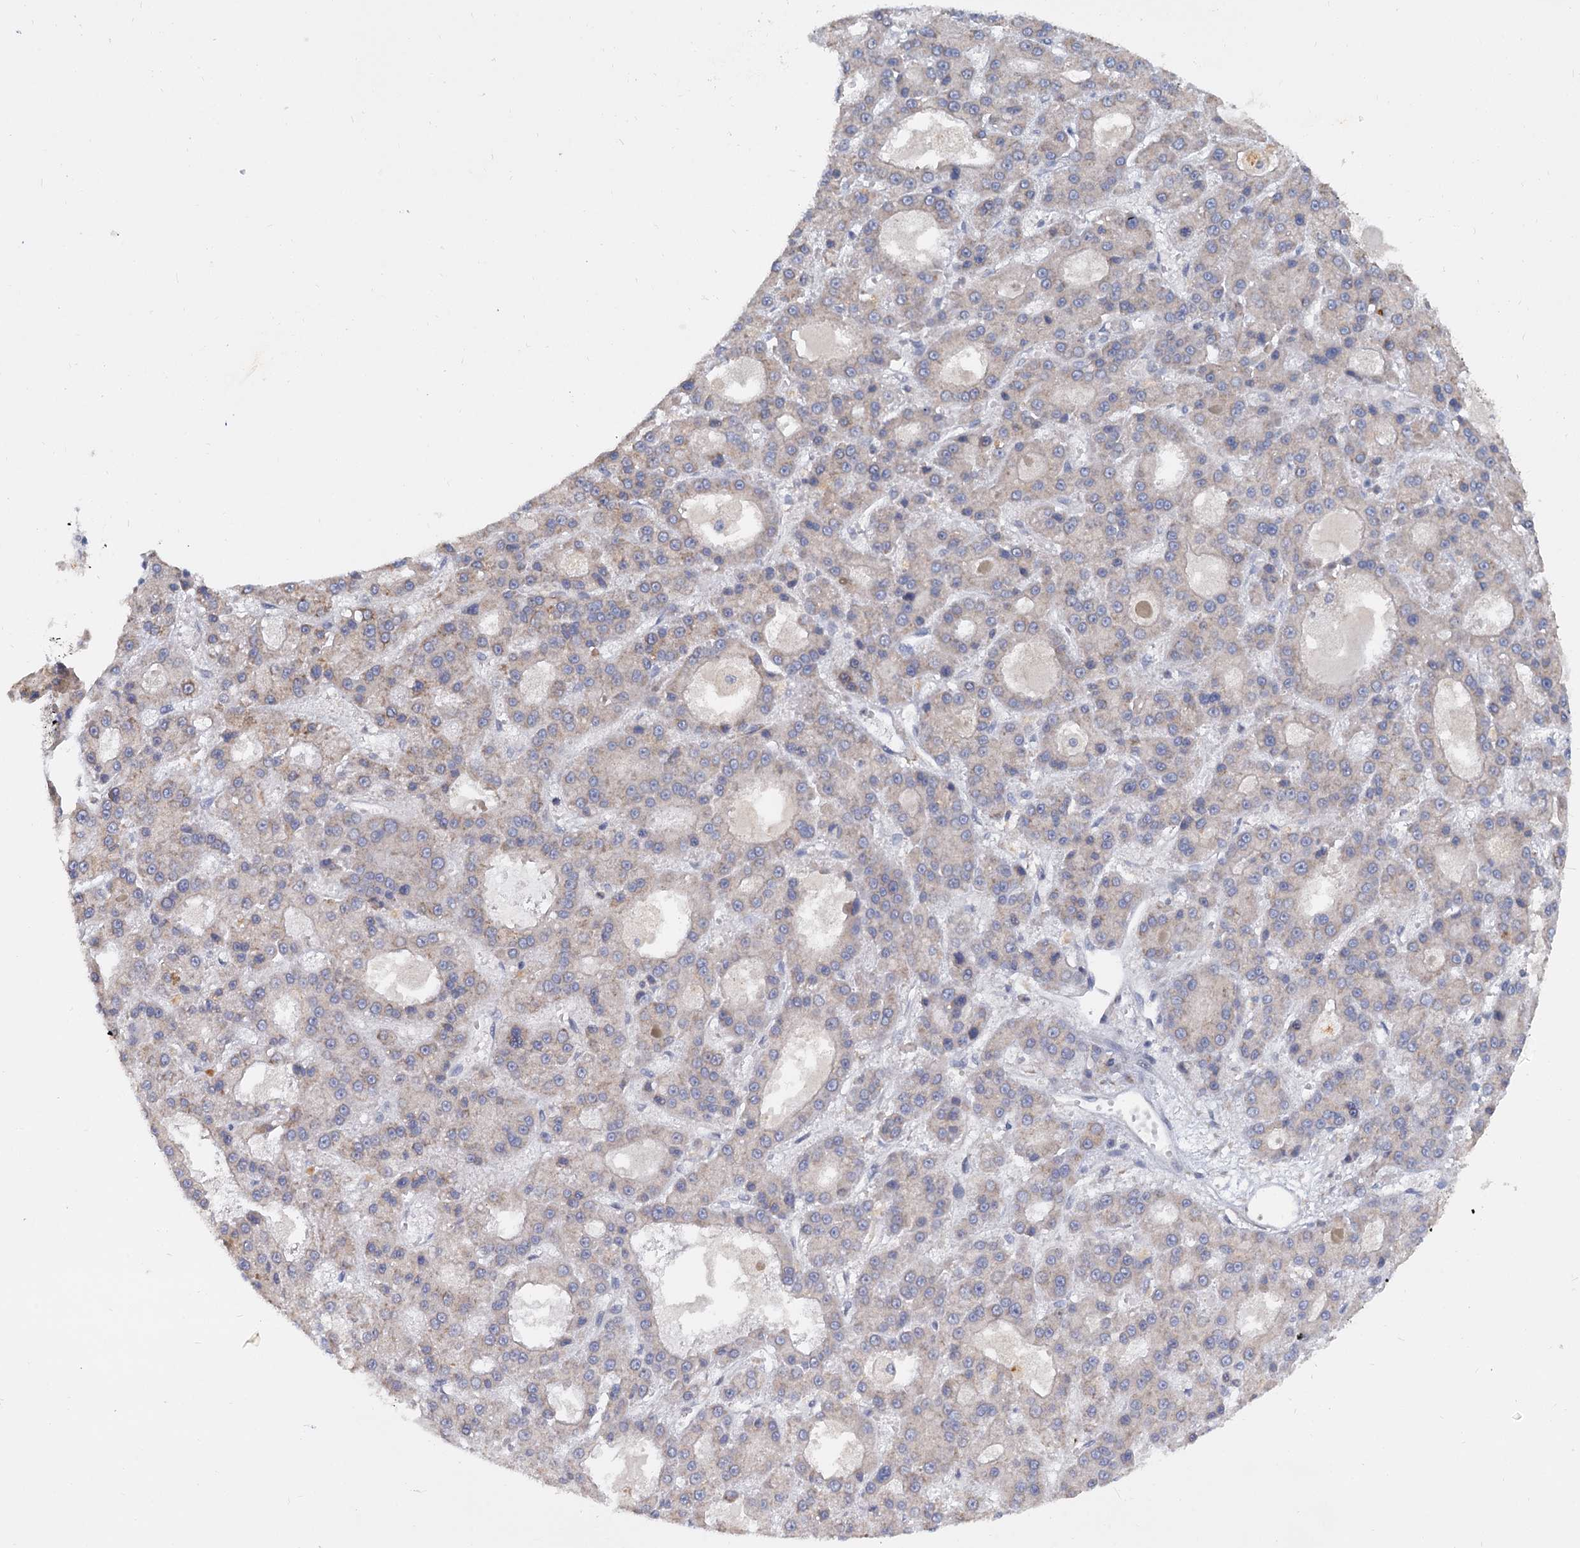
{"staining": {"intensity": "weak", "quantity": "<25%", "location": "cytoplasmic/membranous"}, "tissue": "liver cancer", "cell_type": "Tumor cells", "image_type": "cancer", "snomed": [{"axis": "morphology", "description": "Carcinoma, Hepatocellular, NOS"}, {"axis": "topography", "description": "Liver"}], "caption": "Hepatocellular carcinoma (liver) stained for a protein using immunohistochemistry (IHC) demonstrates no staining tumor cells.", "gene": "LRRC51", "patient": {"sex": "male", "age": 70}}